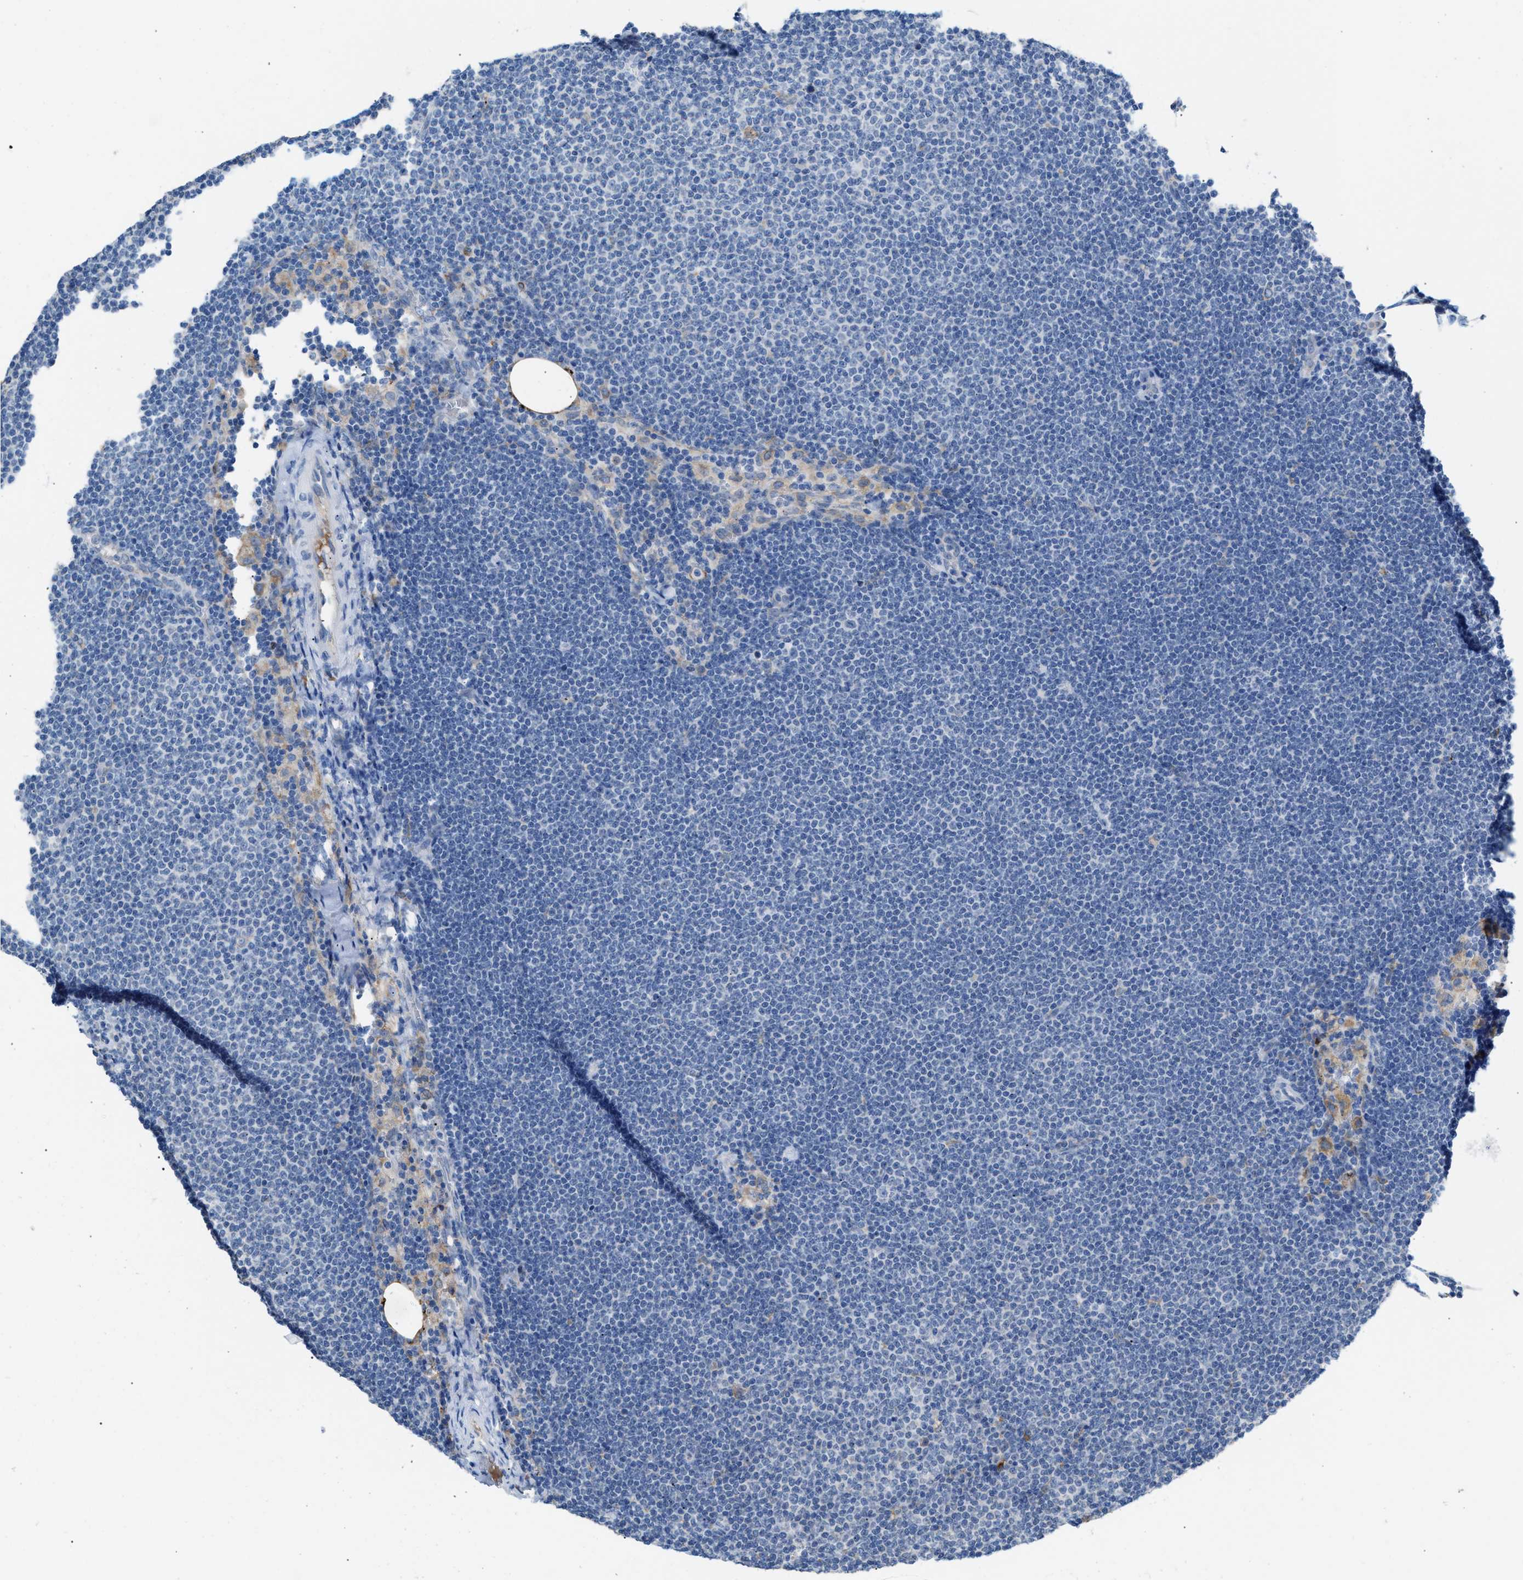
{"staining": {"intensity": "negative", "quantity": "none", "location": "none"}, "tissue": "lymphoma", "cell_type": "Tumor cells", "image_type": "cancer", "snomed": [{"axis": "morphology", "description": "Malignant lymphoma, non-Hodgkin's type, Low grade"}, {"axis": "topography", "description": "Lymph node"}], "caption": "Micrograph shows no protein staining in tumor cells of malignant lymphoma, non-Hodgkin's type (low-grade) tissue. (IHC, brightfield microscopy, high magnification).", "gene": "CA3", "patient": {"sex": "female", "age": 53}}